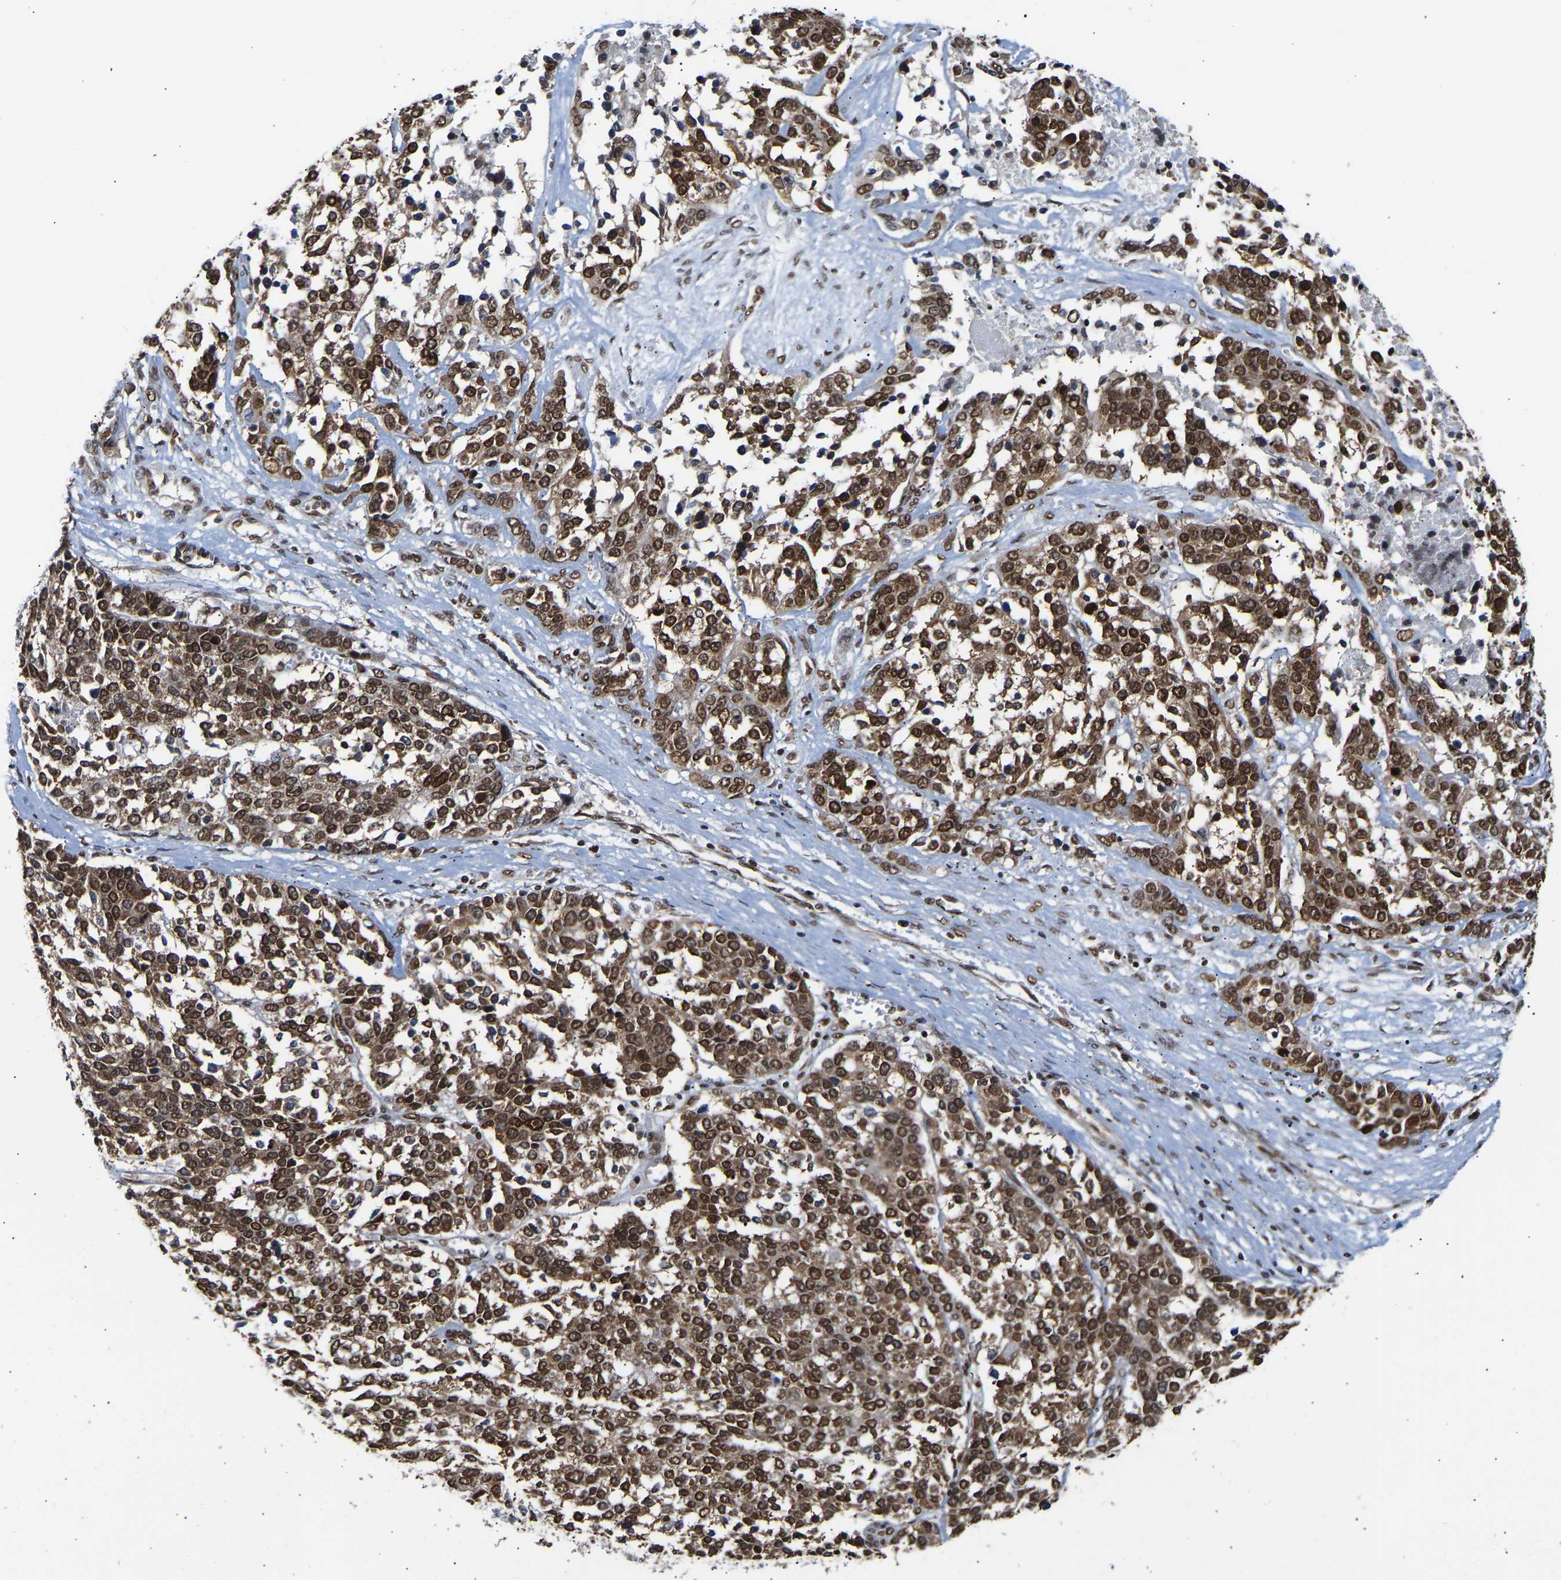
{"staining": {"intensity": "strong", "quantity": ">75%", "location": "nuclear"}, "tissue": "ovarian cancer", "cell_type": "Tumor cells", "image_type": "cancer", "snomed": [{"axis": "morphology", "description": "Cystadenocarcinoma, serous, NOS"}, {"axis": "topography", "description": "Ovary"}], "caption": "Ovarian cancer tissue reveals strong nuclear expression in about >75% of tumor cells, visualized by immunohistochemistry.", "gene": "PSIP1", "patient": {"sex": "female", "age": 44}}